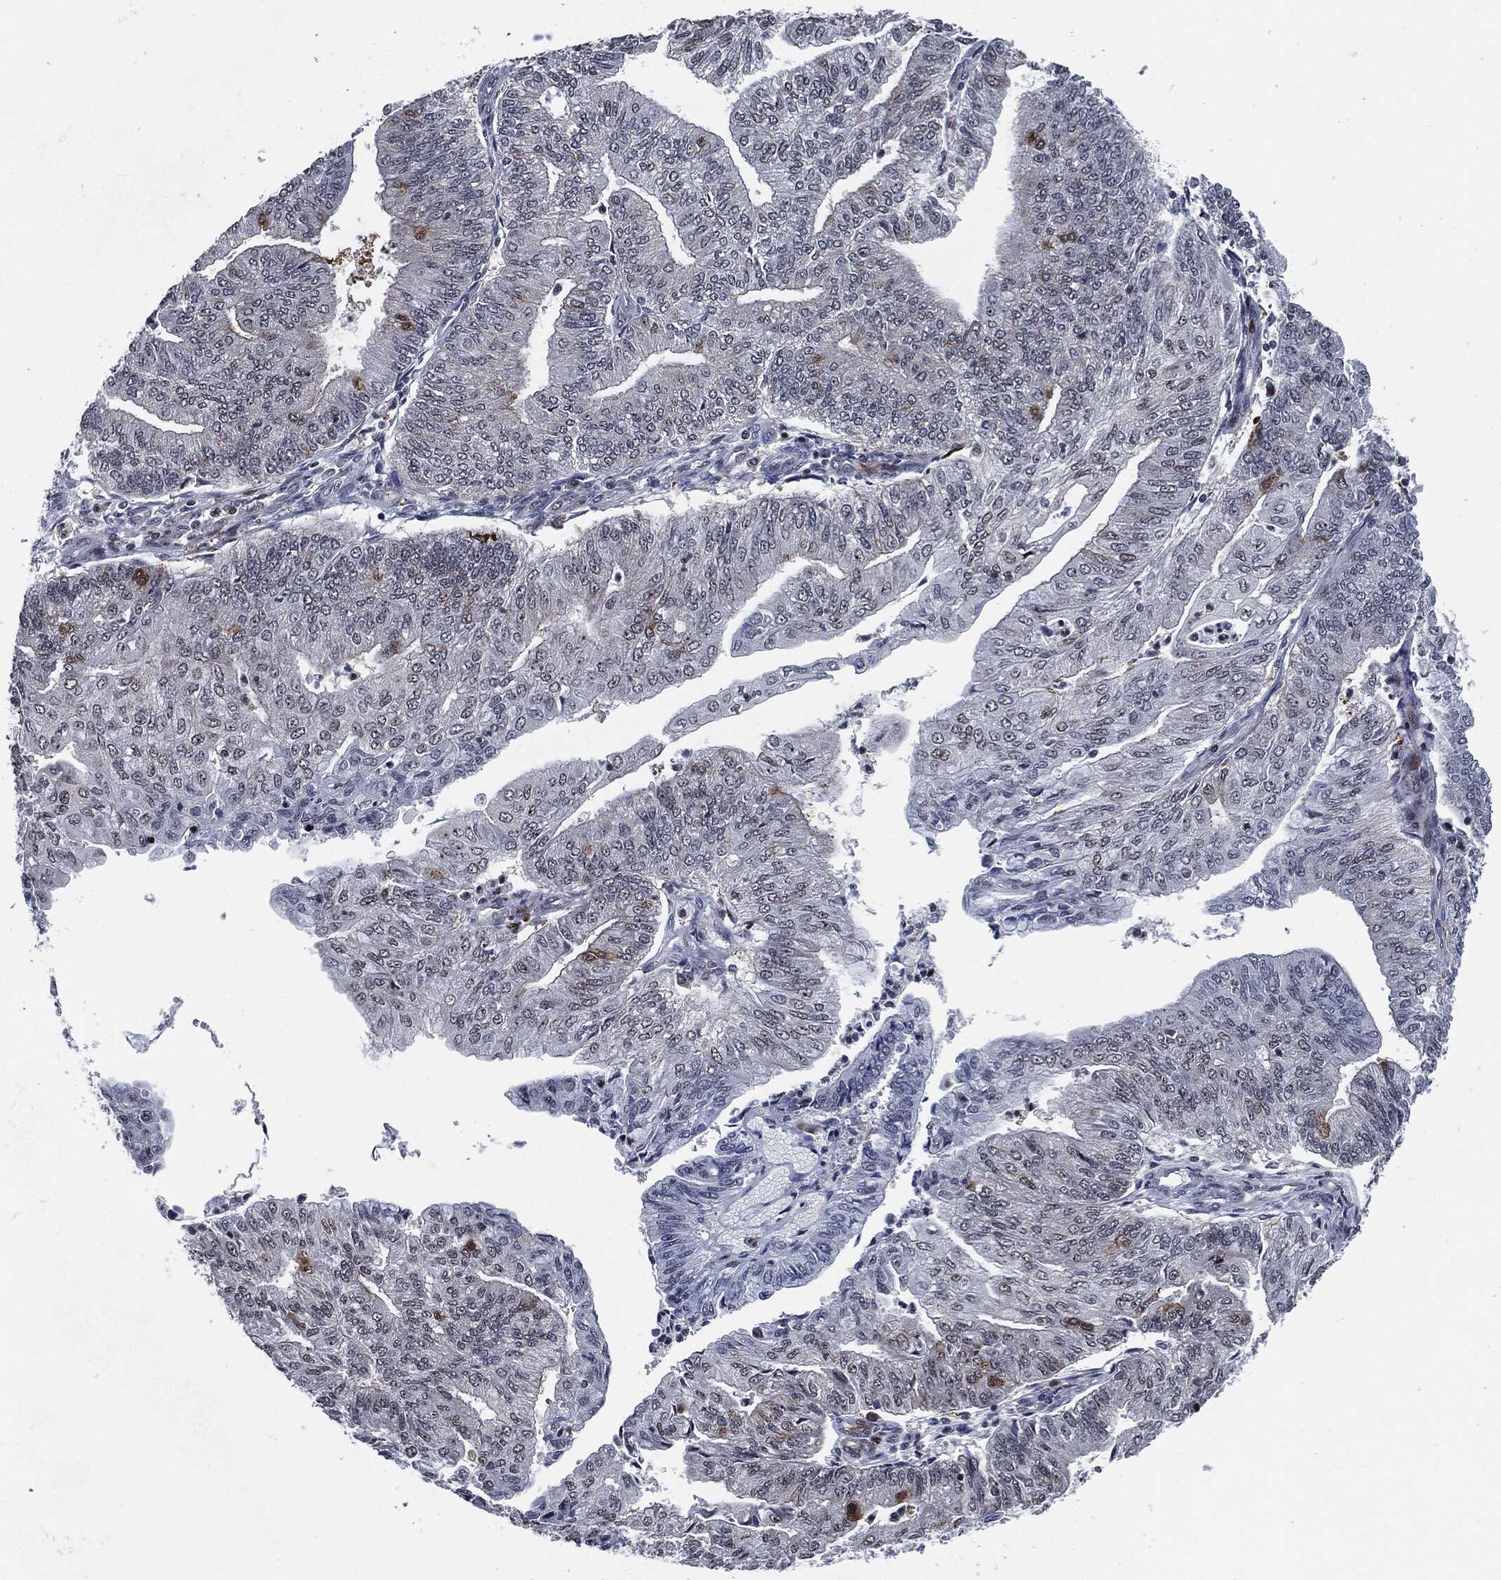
{"staining": {"intensity": "weak", "quantity": "<25%", "location": "nuclear"}, "tissue": "endometrial cancer", "cell_type": "Tumor cells", "image_type": "cancer", "snomed": [{"axis": "morphology", "description": "Adenocarcinoma, NOS"}, {"axis": "topography", "description": "Endometrium"}], "caption": "An image of human adenocarcinoma (endometrial) is negative for staining in tumor cells.", "gene": "AKT2", "patient": {"sex": "female", "age": 59}}